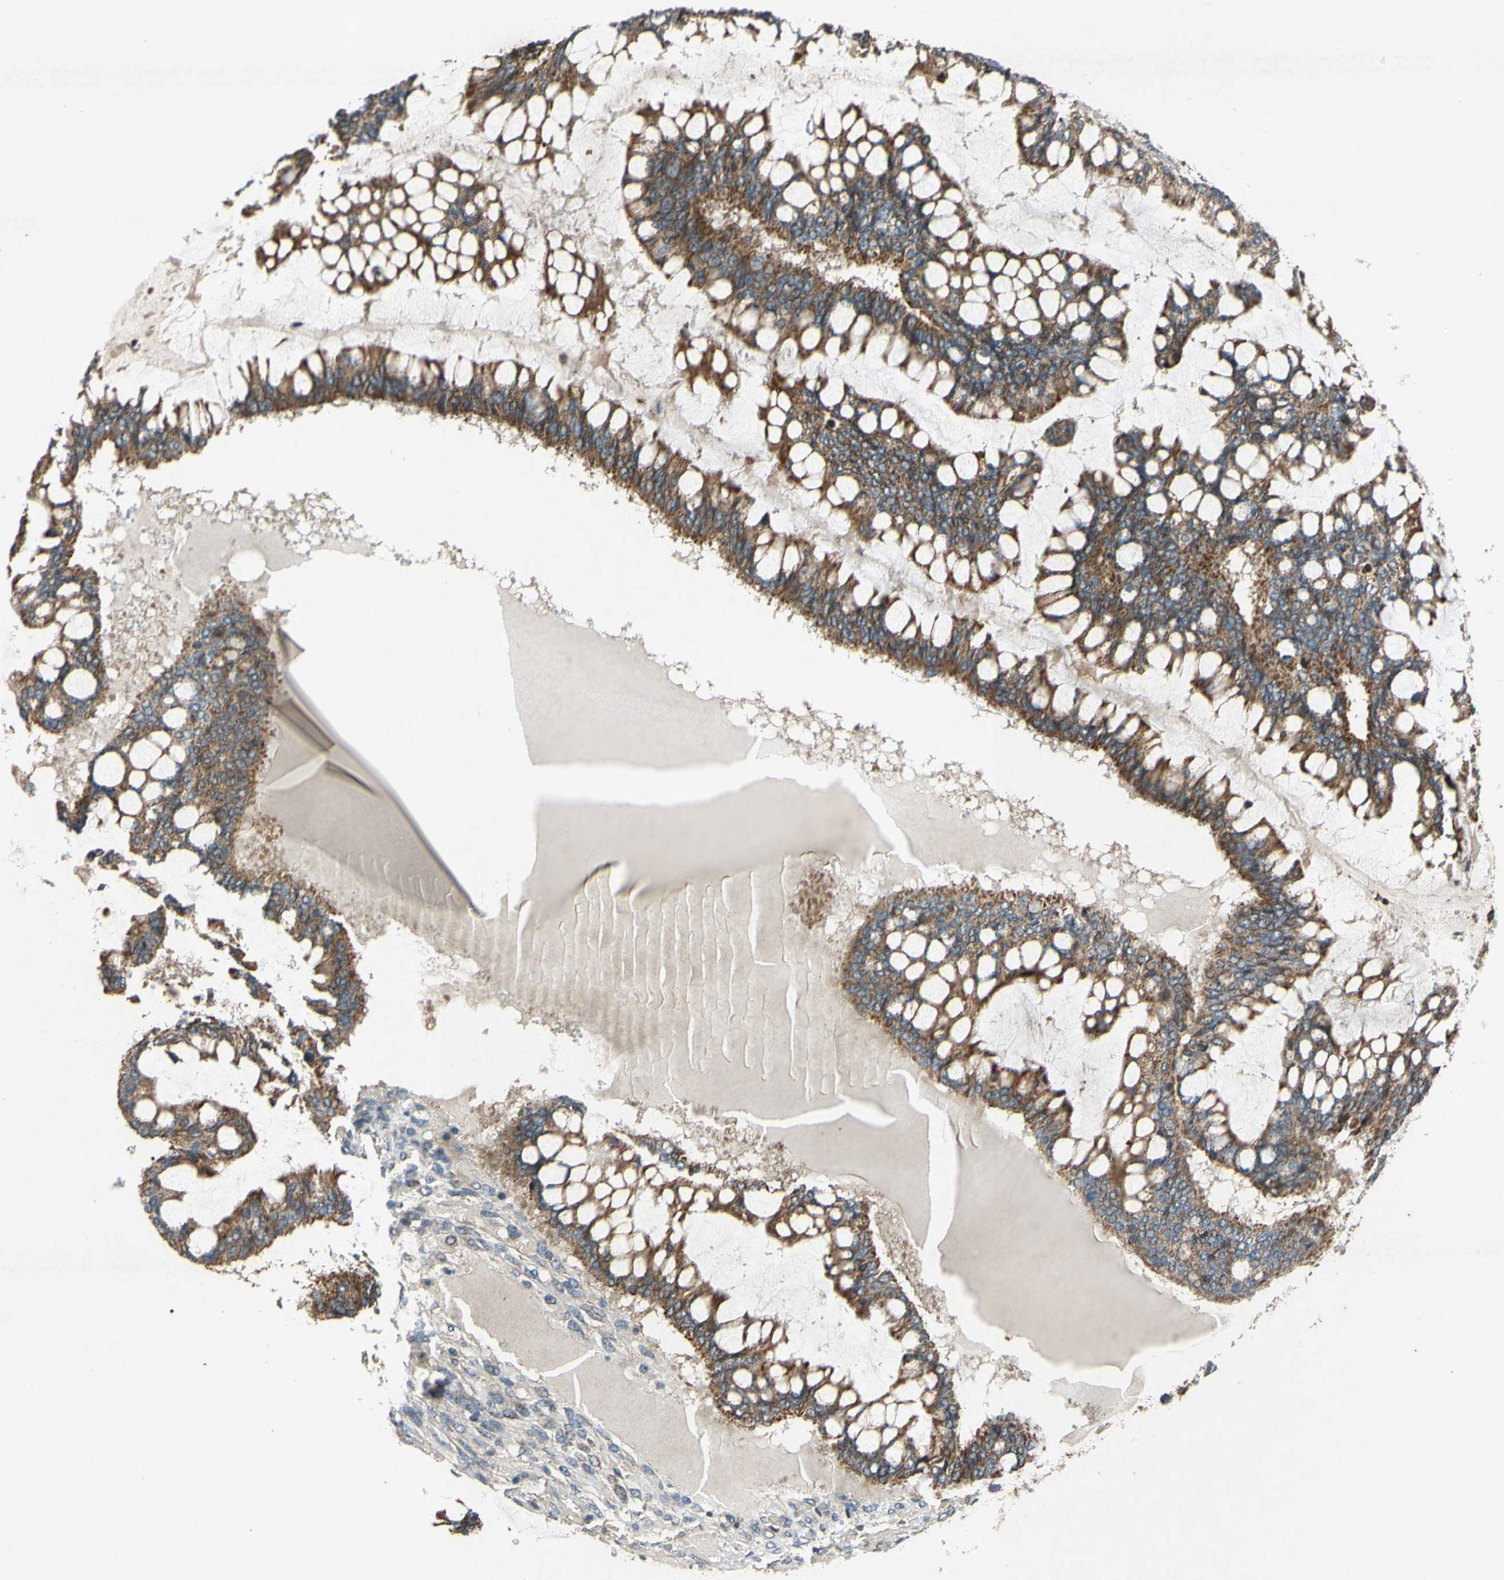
{"staining": {"intensity": "strong", "quantity": ">75%", "location": "cytoplasmic/membranous"}, "tissue": "ovarian cancer", "cell_type": "Tumor cells", "image_type": "cancer", "snomed": [{"axis": "morphology", "description": "Cystadenocarcinoma, mucinous, NOS"}, {"axis": "topography", "description": "Ovary"}], "caption": "The image demonstrates a brown stain indicating the presence of a protein in the cytoplasmic/membranous of tumor cells in ovarian cancer (mucinous cystadenocarcinoma). (IHC, brightfield microscopy, high magnification).", "gene": "TST", "patient": {"sex": "female", "age": 73}}